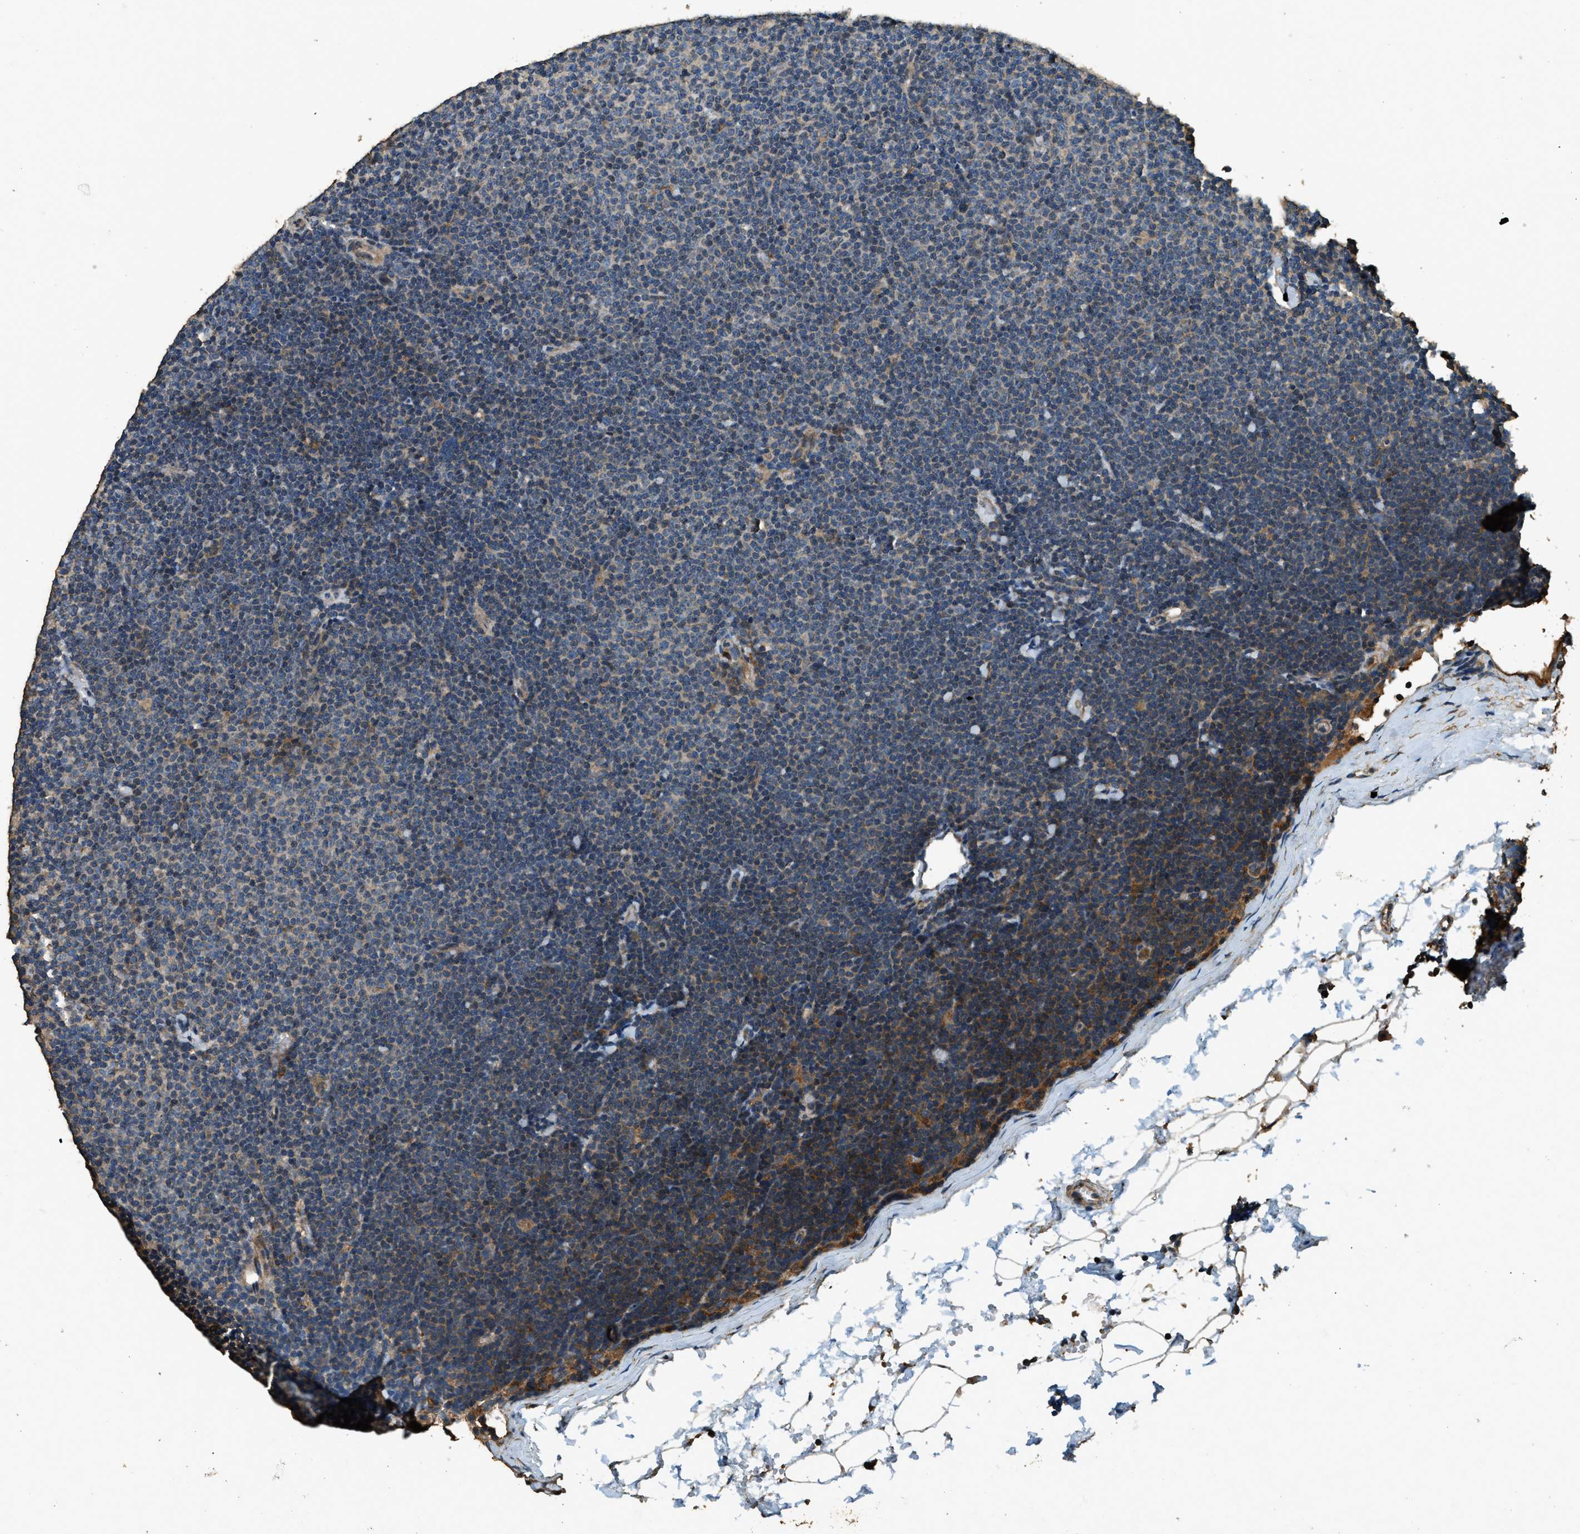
{"staining": {"intensity": "moderate", "quantity": "<25%", "location": "cytoplasmic/membranous"}, "tissue": "lymphoma", "cell_type": "Tumor cells", "image_type": "cancer", "snomed": [{"axis": "morphology", "description": "Malignant lymphoma, non-Hodgkin's type, Low grade"}, {"axis": "topography", "description": "Lymph node"}], "caption": "Moderate cytoplasmic/membranous staining for a protein is appreciated in about <25% of tumor cells of malignant lymphoma, non-Hodgkin's type (low-grade) using IHC.", "gene": "ERGIC1", "patient": {"sex": "female", "age": 53}}